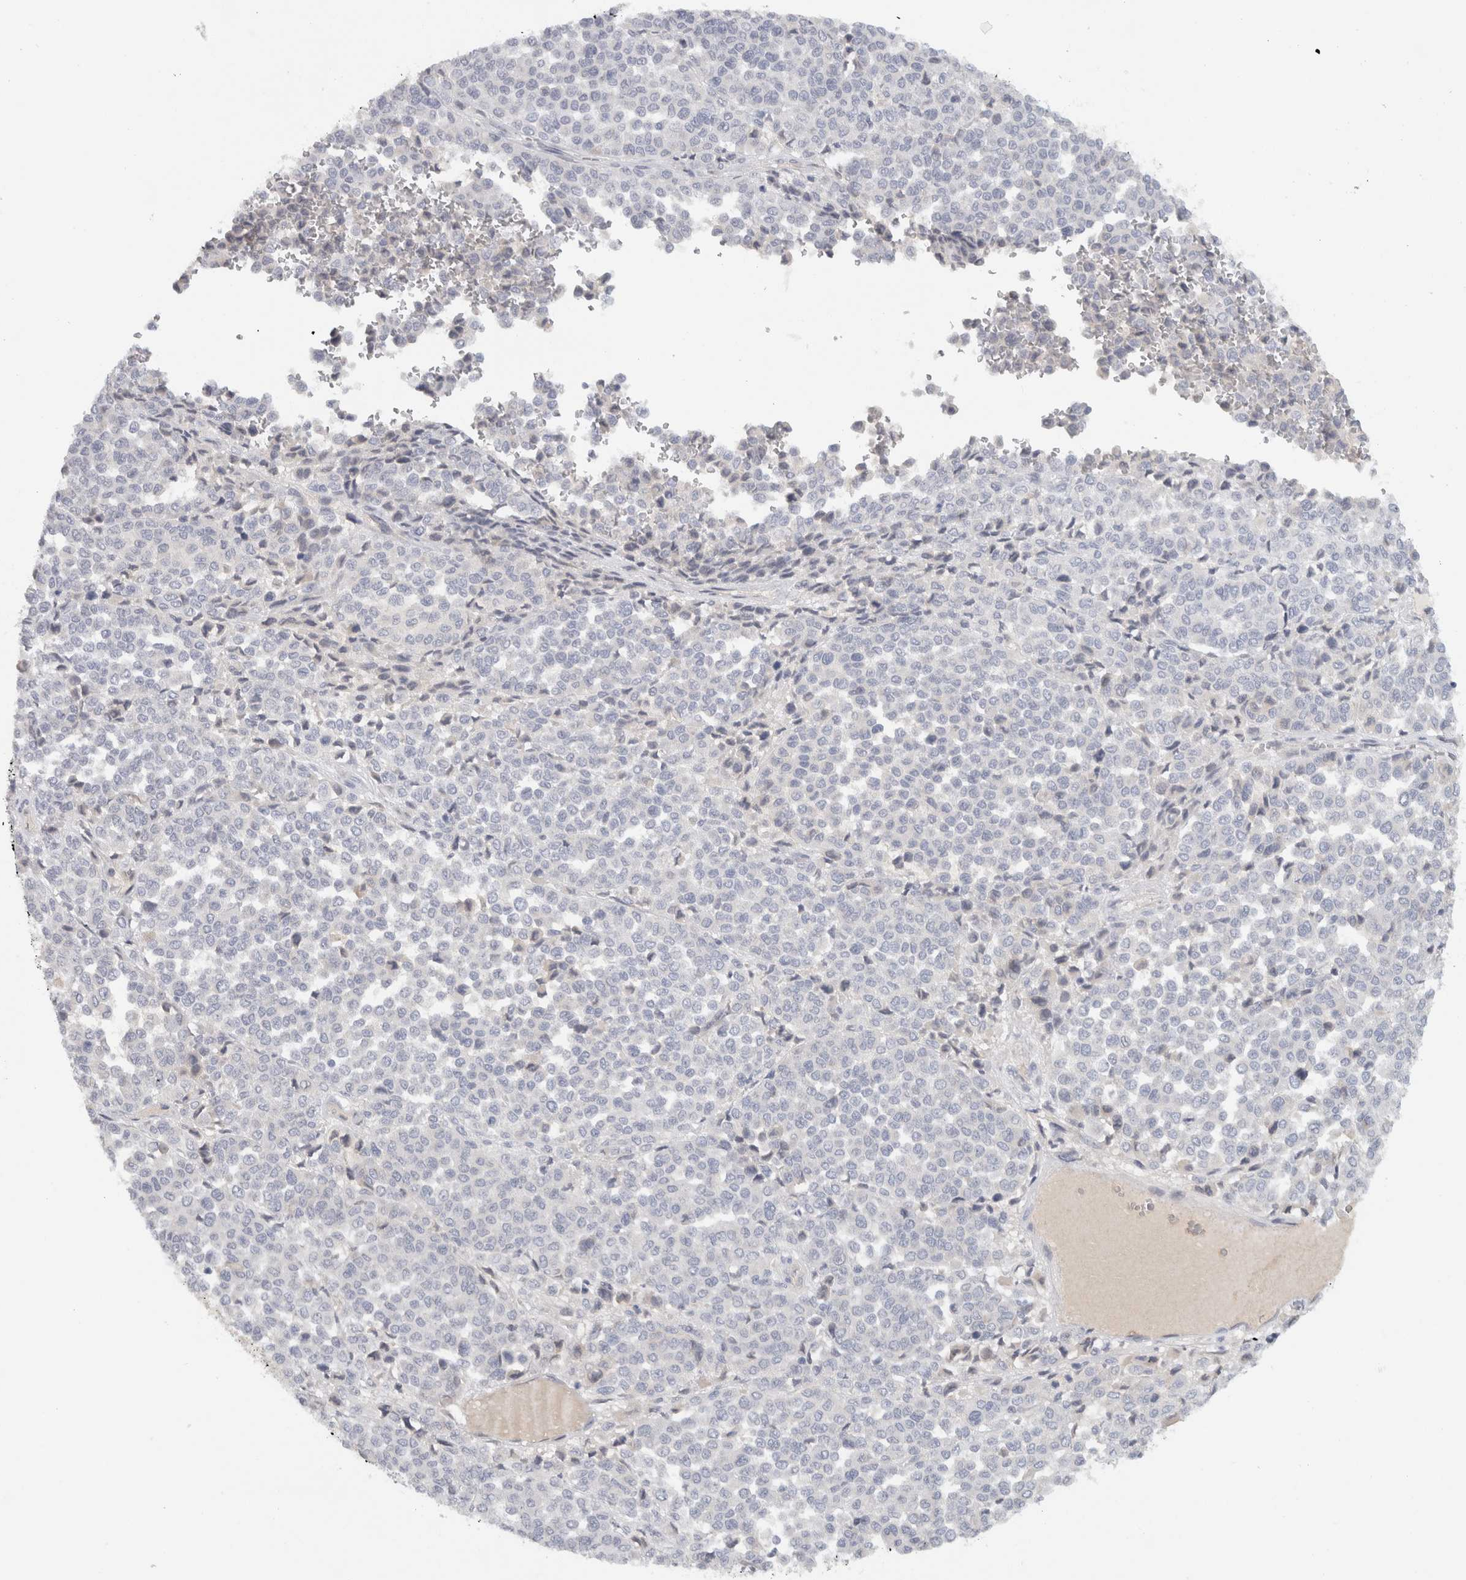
{"staining": {"intensity": "negative", "quantity": "none", "location": "none"}, "tissue": "melanoma", "cell_type": "Tumor cells", "image_type": "cancer", "snomed": [{"axis": "morphology", "description": "Malignant melanoma, Metastatic site"}, {"axis": "topography", "description": "Pancreas"}], "caption": "An immunohistochemistry (IHC) micrograph of melanoma is shown. There is no staining in tumor cells of melanoma.", "gene": "STK31", "patient": {"sex": "female", "age": 30}}